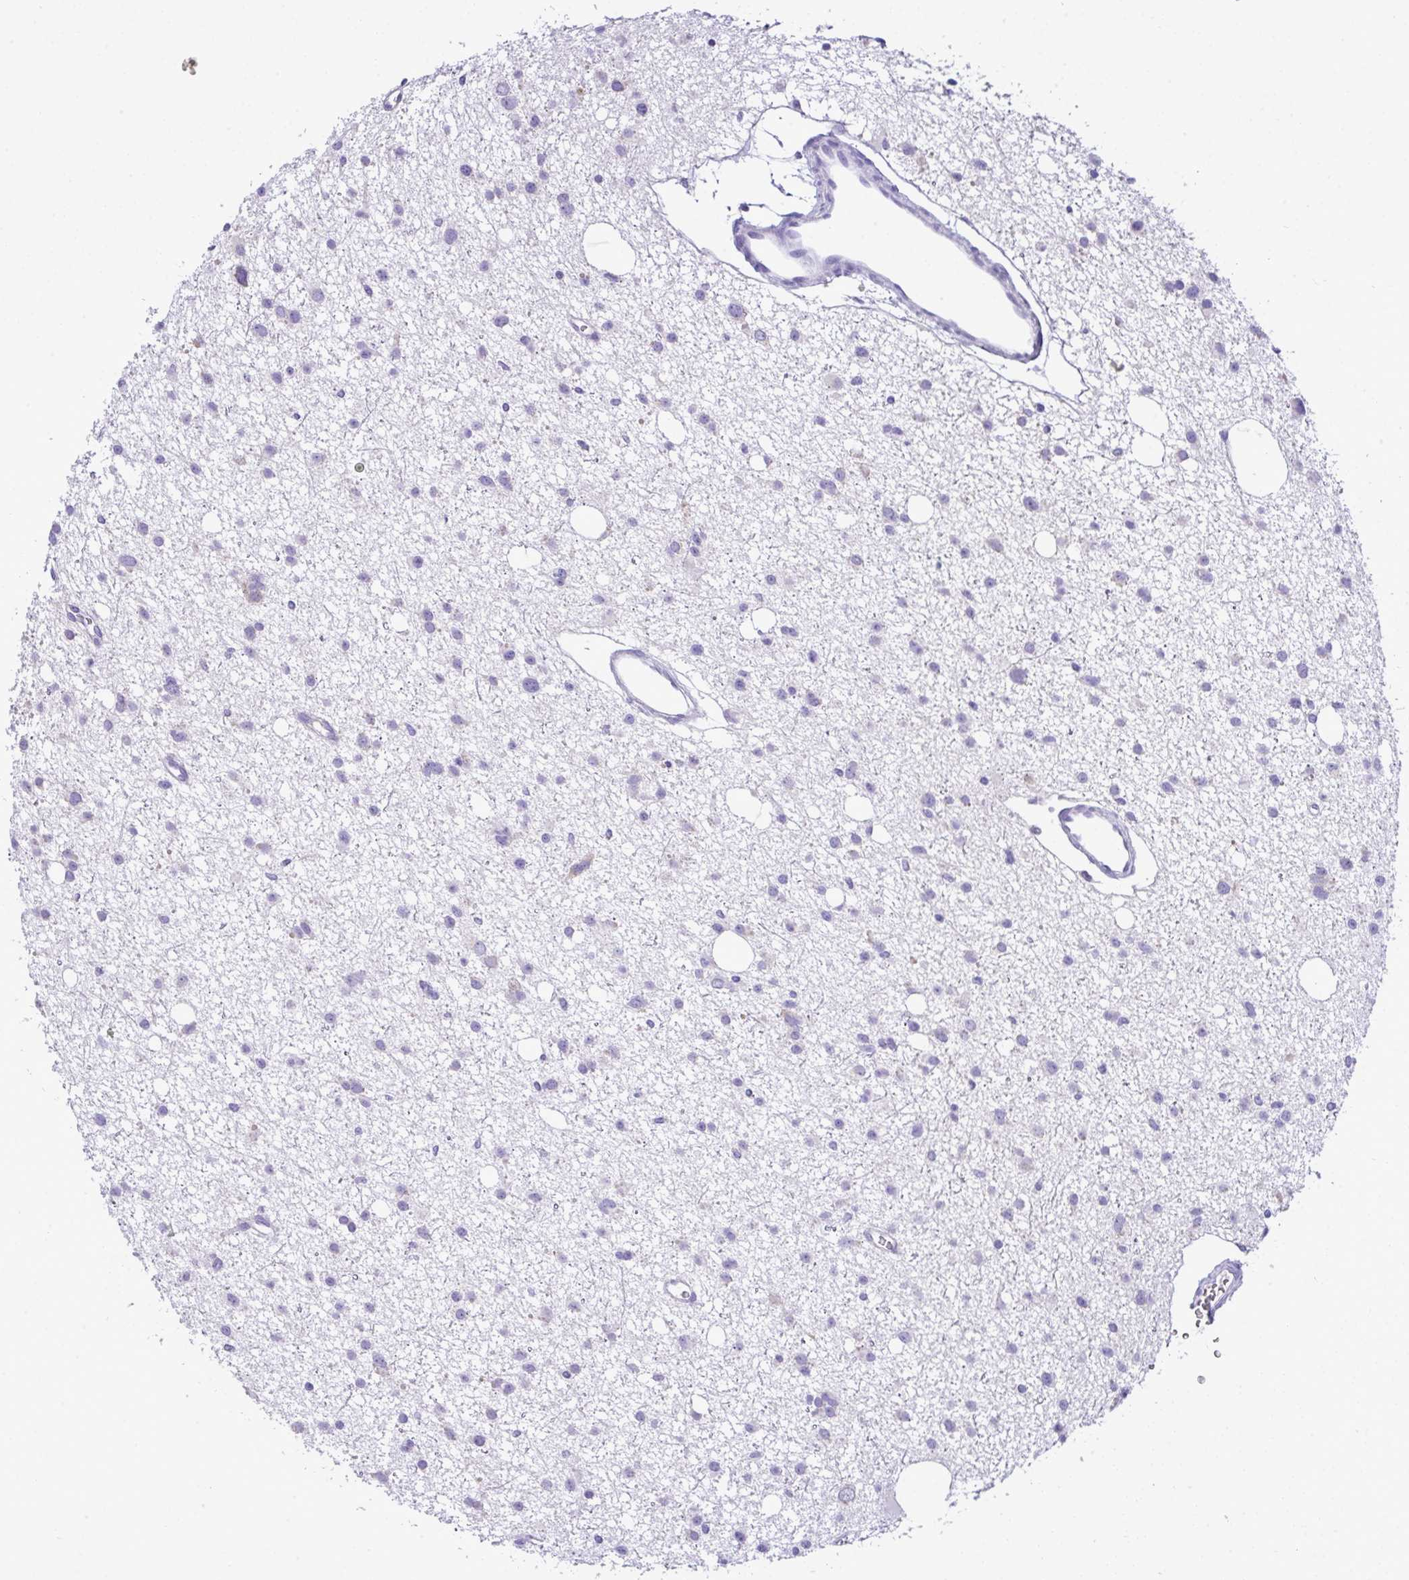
{"staining": {"intensity": "negative", "quantity": "none", "location": "none"}, "tissue": "glioma", "cell_type": "Tumor cells", "image_type": "cancer", "snomed": [{"axis": "morphology", "description": "Glioma, malignant, High grade"}, {"axis": "topography", "description": "Brain"}], "caption": "The immunohistochemistry (IHC) photomicrograph has no significant expression in tumor cells of glioma tissue.", "gene": "ST8SIA2", "patient": {"sex": "male", "age": 23}}